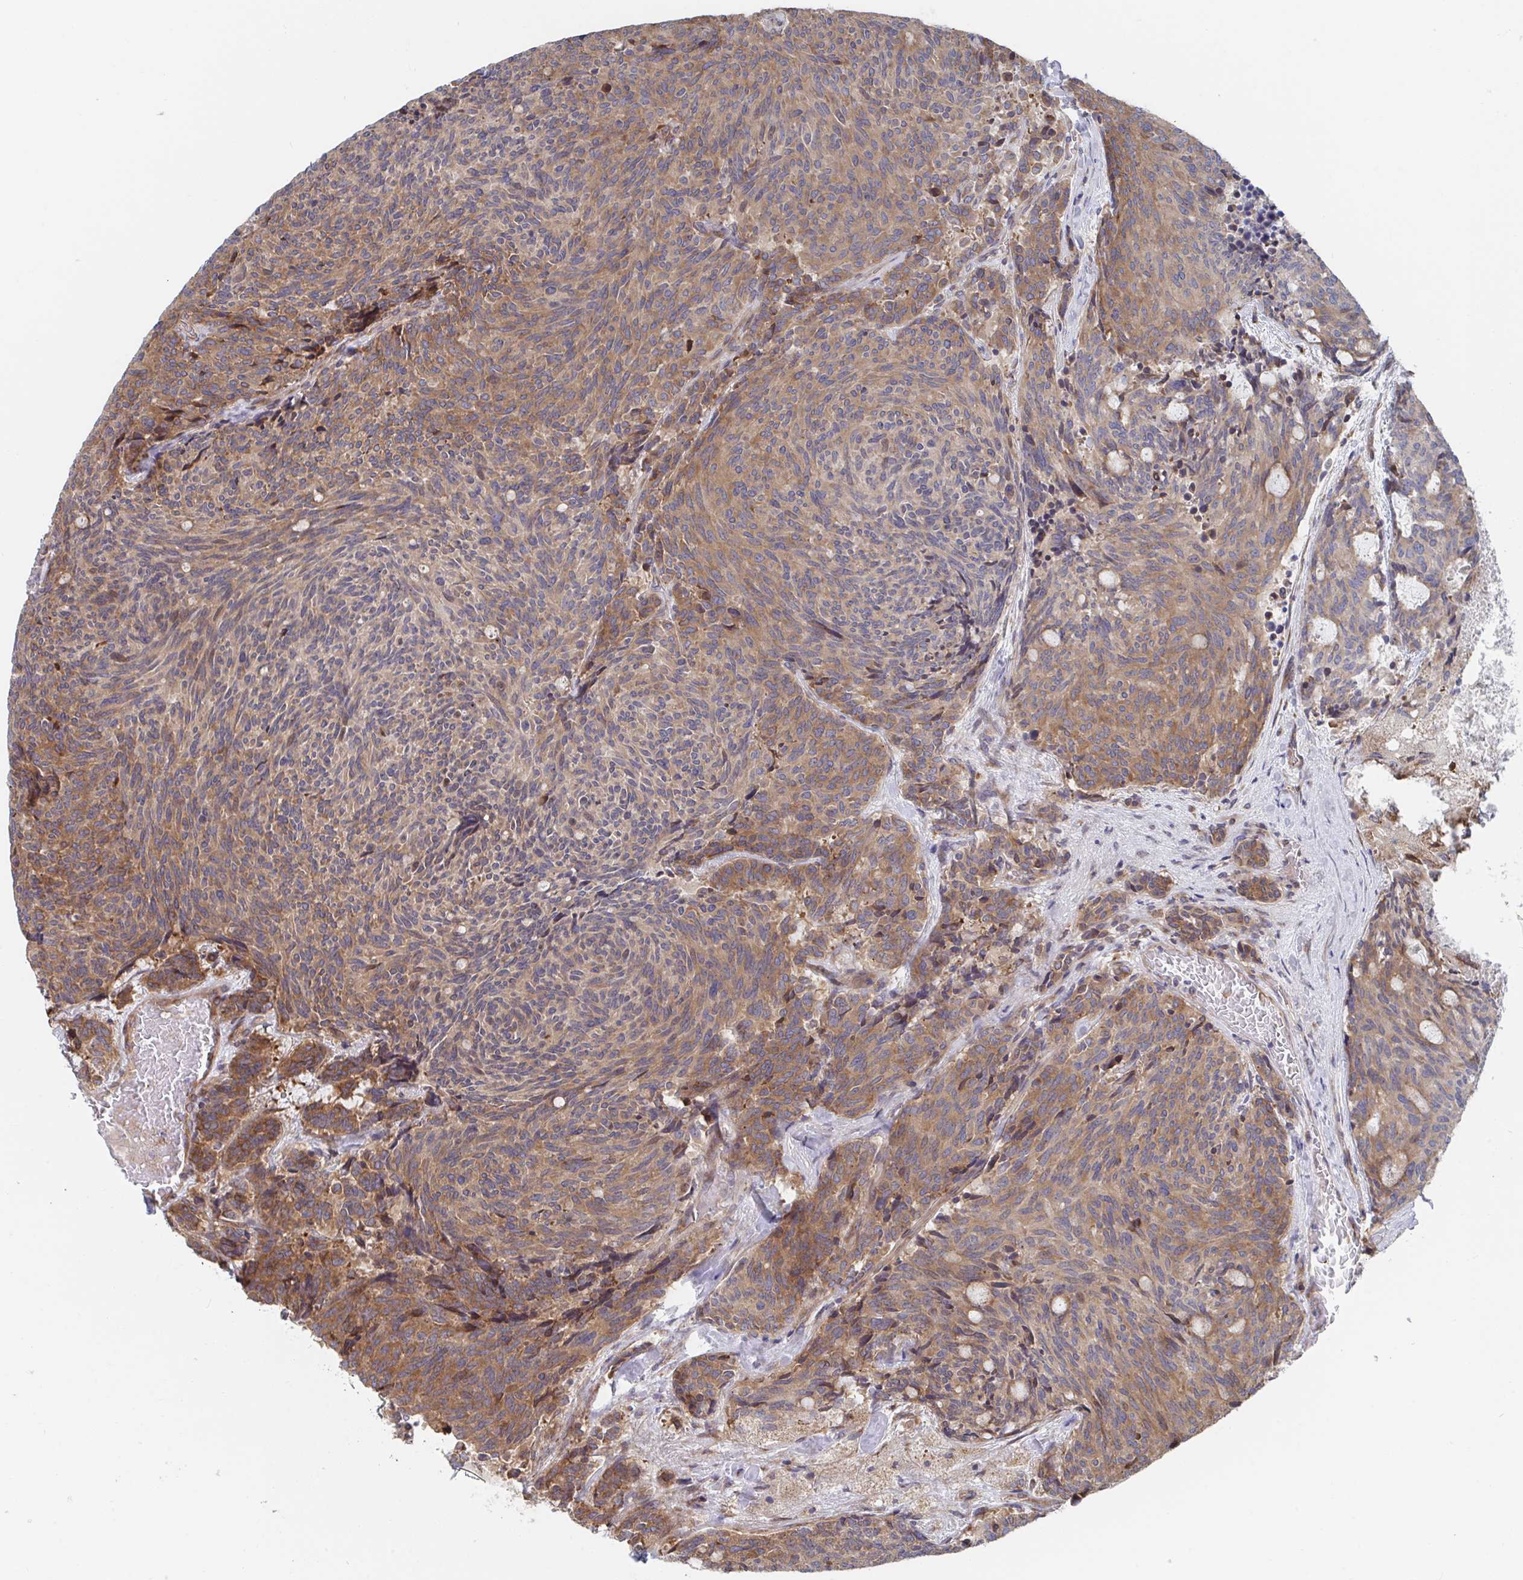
{"staining": {"intensity": "moderate", "quantity": ">75%", "location": "cytoplasmic/membranous"}, "tissue": "carcinoid", "cell_type": "Tumor cells", "image_type": "cancer", "snomed": [{"axis": "morphology", "description": "Carcinoid, malignant, NOS"}, {"axis": "topography", "description": "Pancreas"}], "caption": "Malignant carcinoid stained with a brown dye demonstrates moderate cytoplasmic/membranous positive expression in approximately >75% of tumor cells.", "gene": "FJX1", "patient": {"sex": "female", "age": 54}}